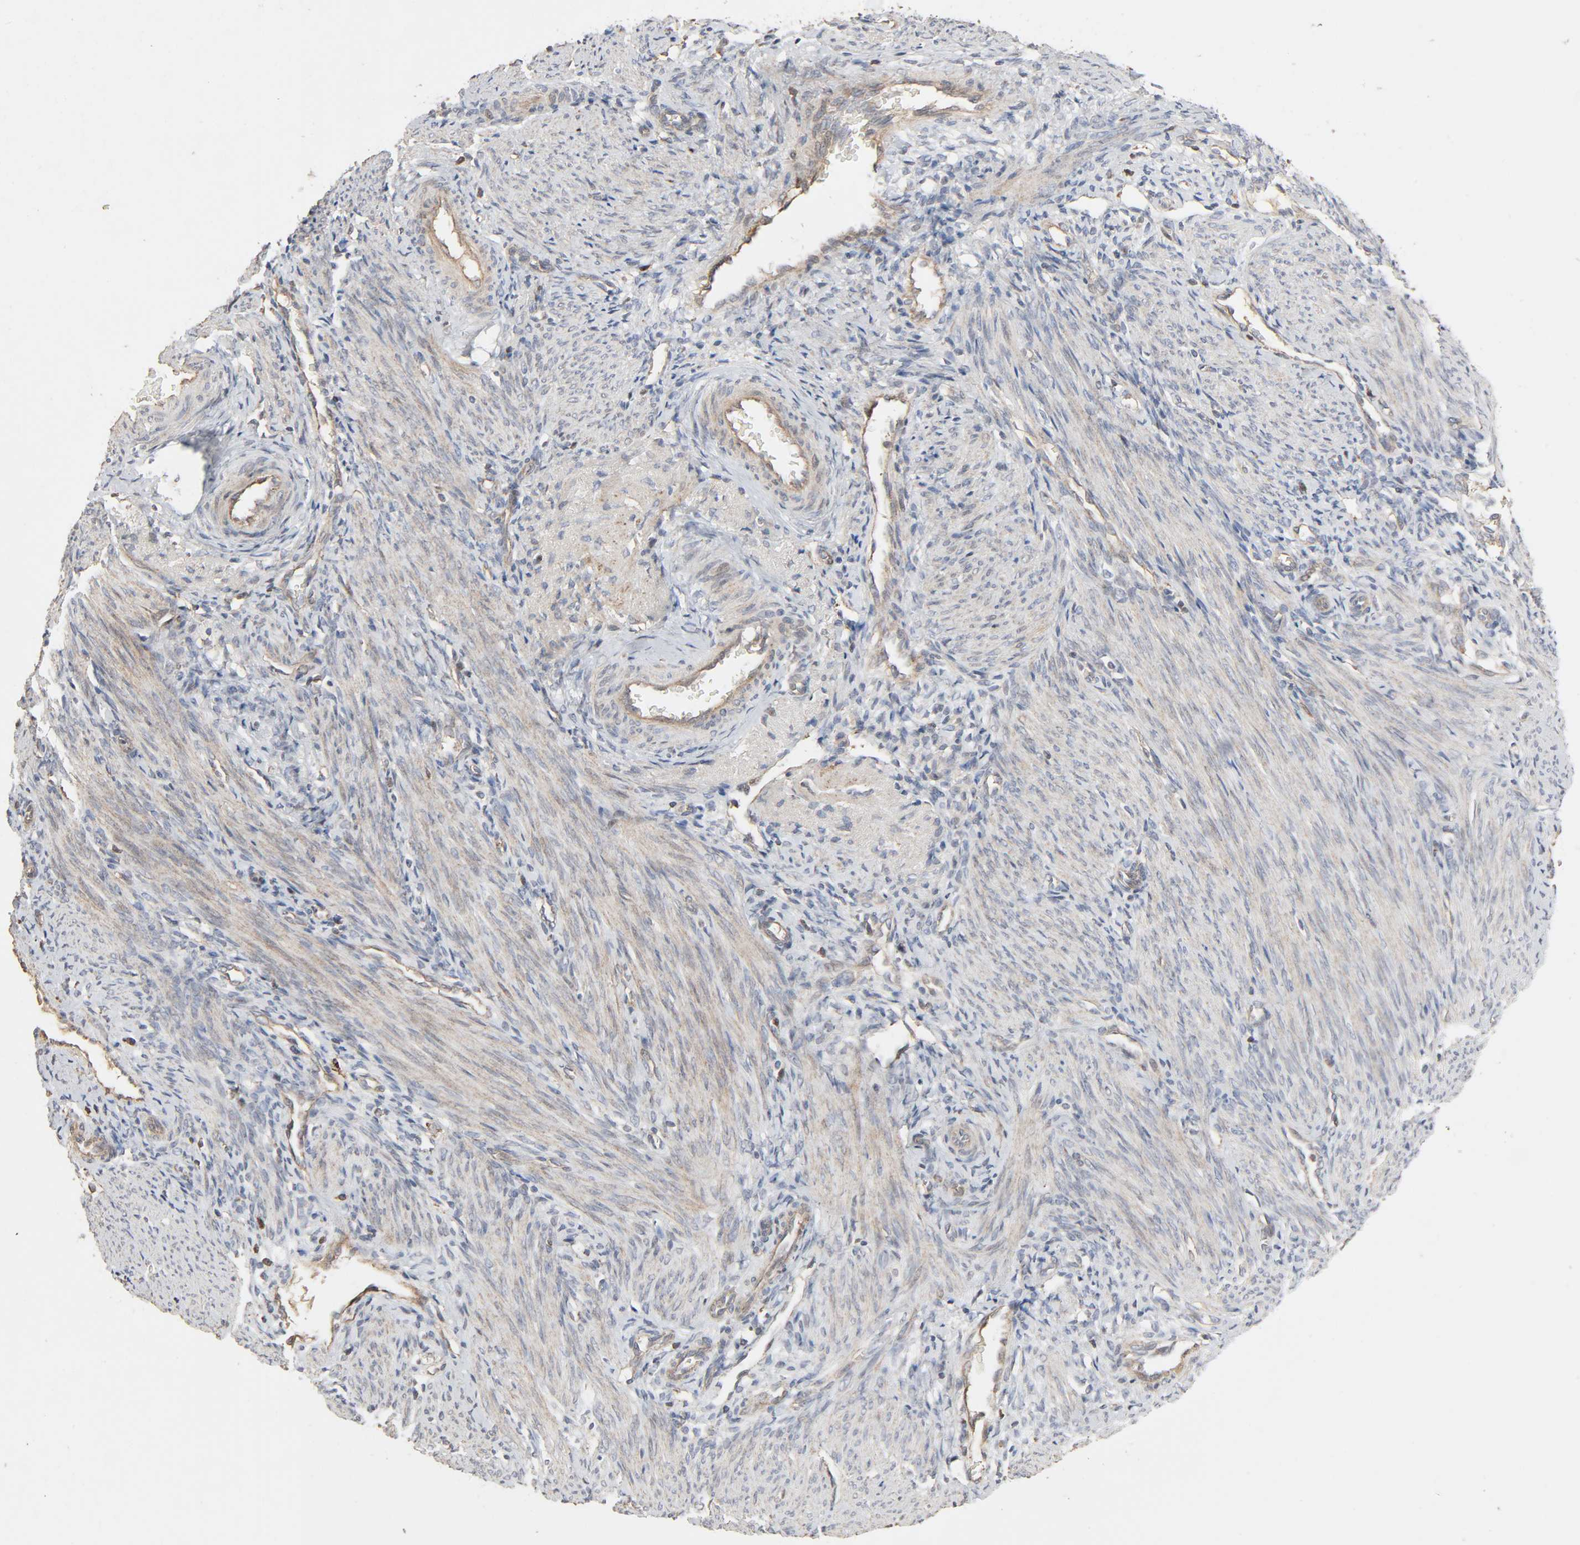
{"staining": {"intensity": "weak", "quantity": "25%-75%", "location": "cytoplasmic/membranous"}, "tissue": "endometrium", "cell_type": "Cells in endometrial stroma", "image_type": "normal", "snomed": [{"axis": "morphology", "description": "Normal tissue, NOS"}, {"axis": "topography", "description": "Uterus"}, {"axis": "topography", "description": "Endometrium"}], "caption": "A high-resolution image shows immunohistochemistry (IHC) staining of benign endometrium, which shows weak cytoplasmic/membranous expression in approximately 25%-75% of cells in endometrial stroma.", "gene": "CDK6", "patient": {"sex": "female", "age": 33}}